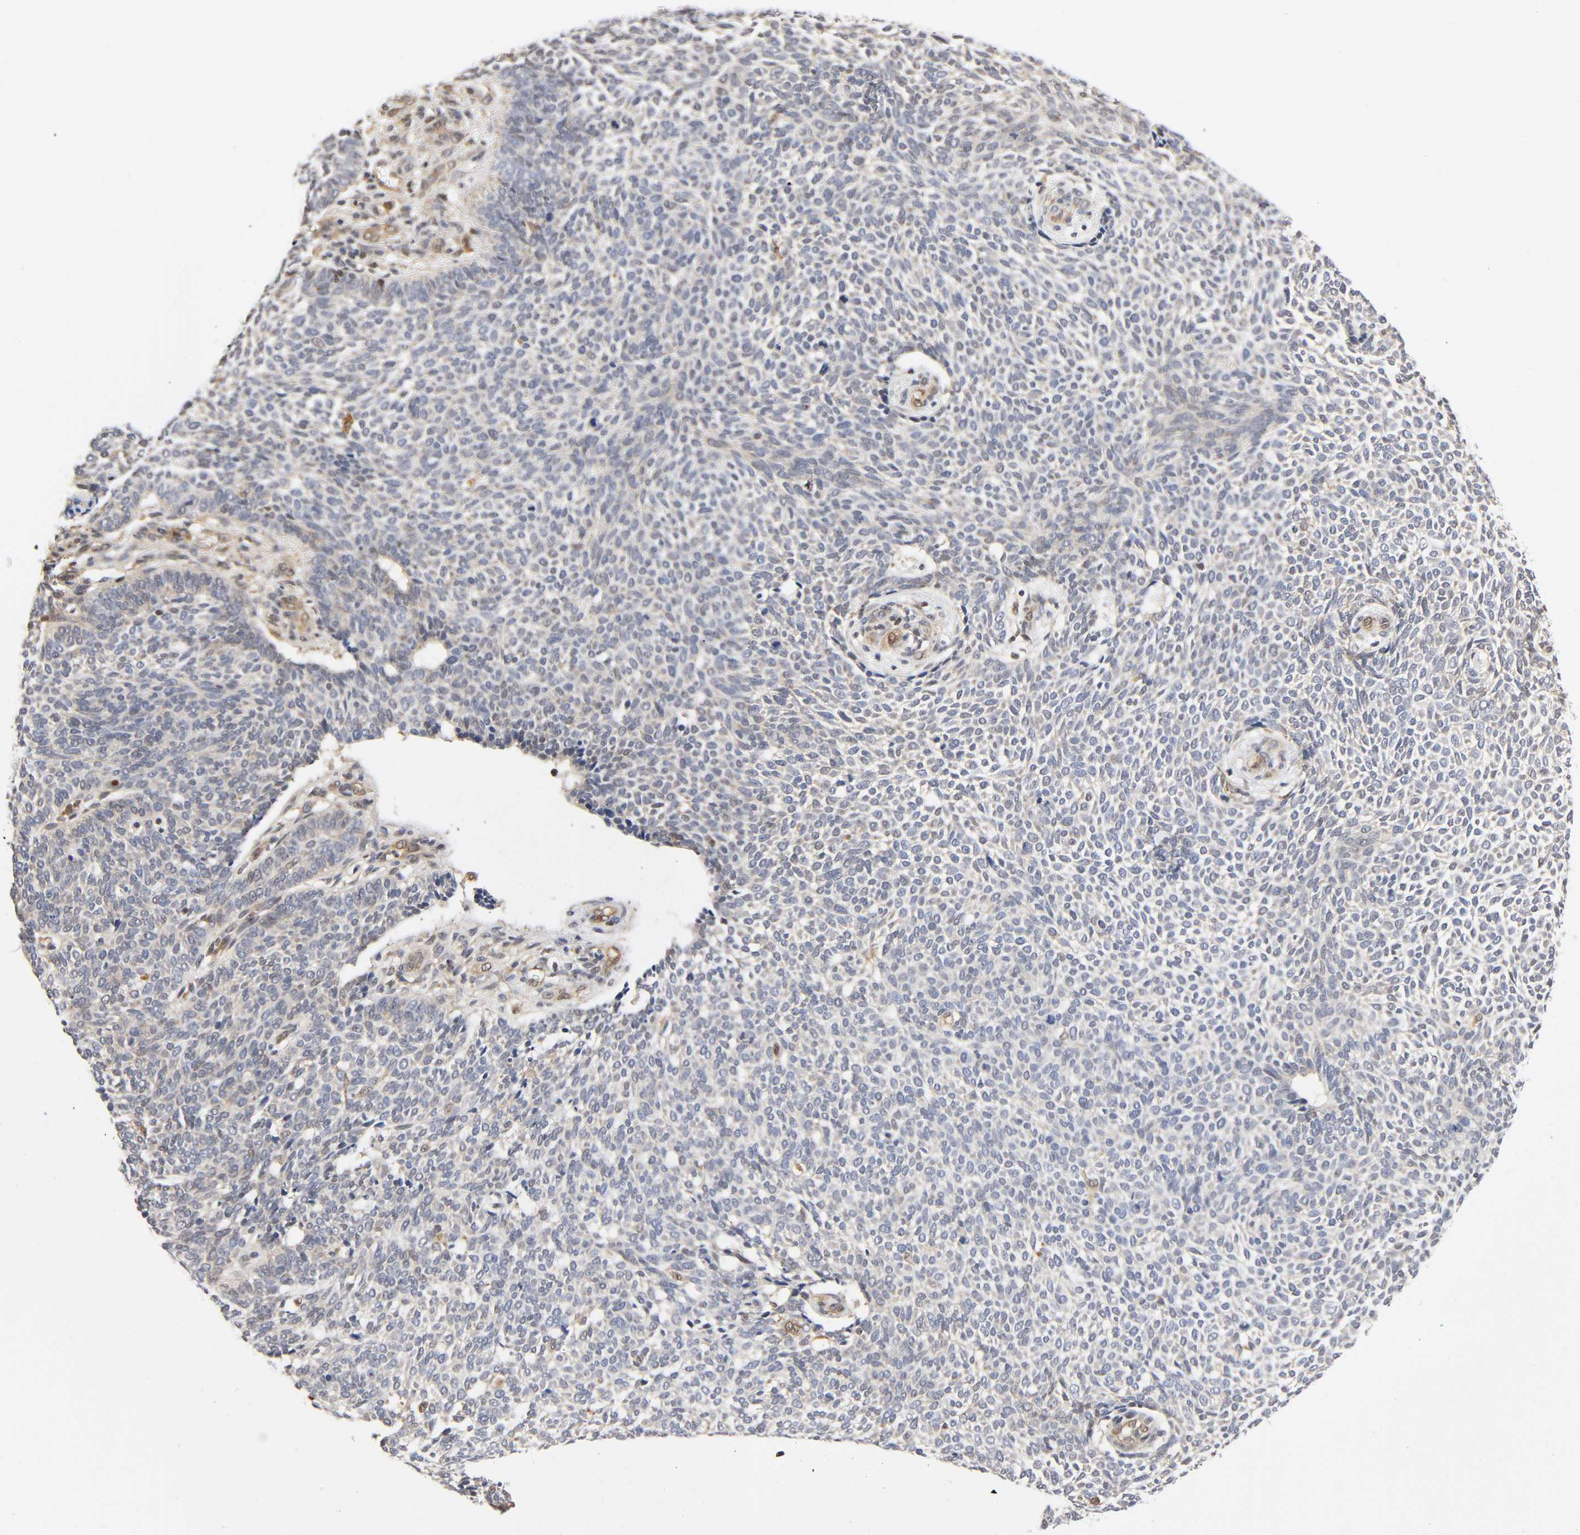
{"staining": {"intensity": "negative", "quantity": "none", "location": "none"}, "tissue": "skin cancer", "cell_type": "Tumor cells", "image_type": "cancer", "snomed": [{"axis": "morphology", "description": "Normal tissue, NOS"}, {"axis": "morphology", "description": "Basal cell carcinoma"}, {"axis": "topography", "description": "Skin"}], "caption": "High power microscopy image of an IHC micrograph of skin basal cell carcinoma, revealing no significant expression in tumor cells.", "gene": "CASP9", "patient": {"sex": "male", "age": 87}}